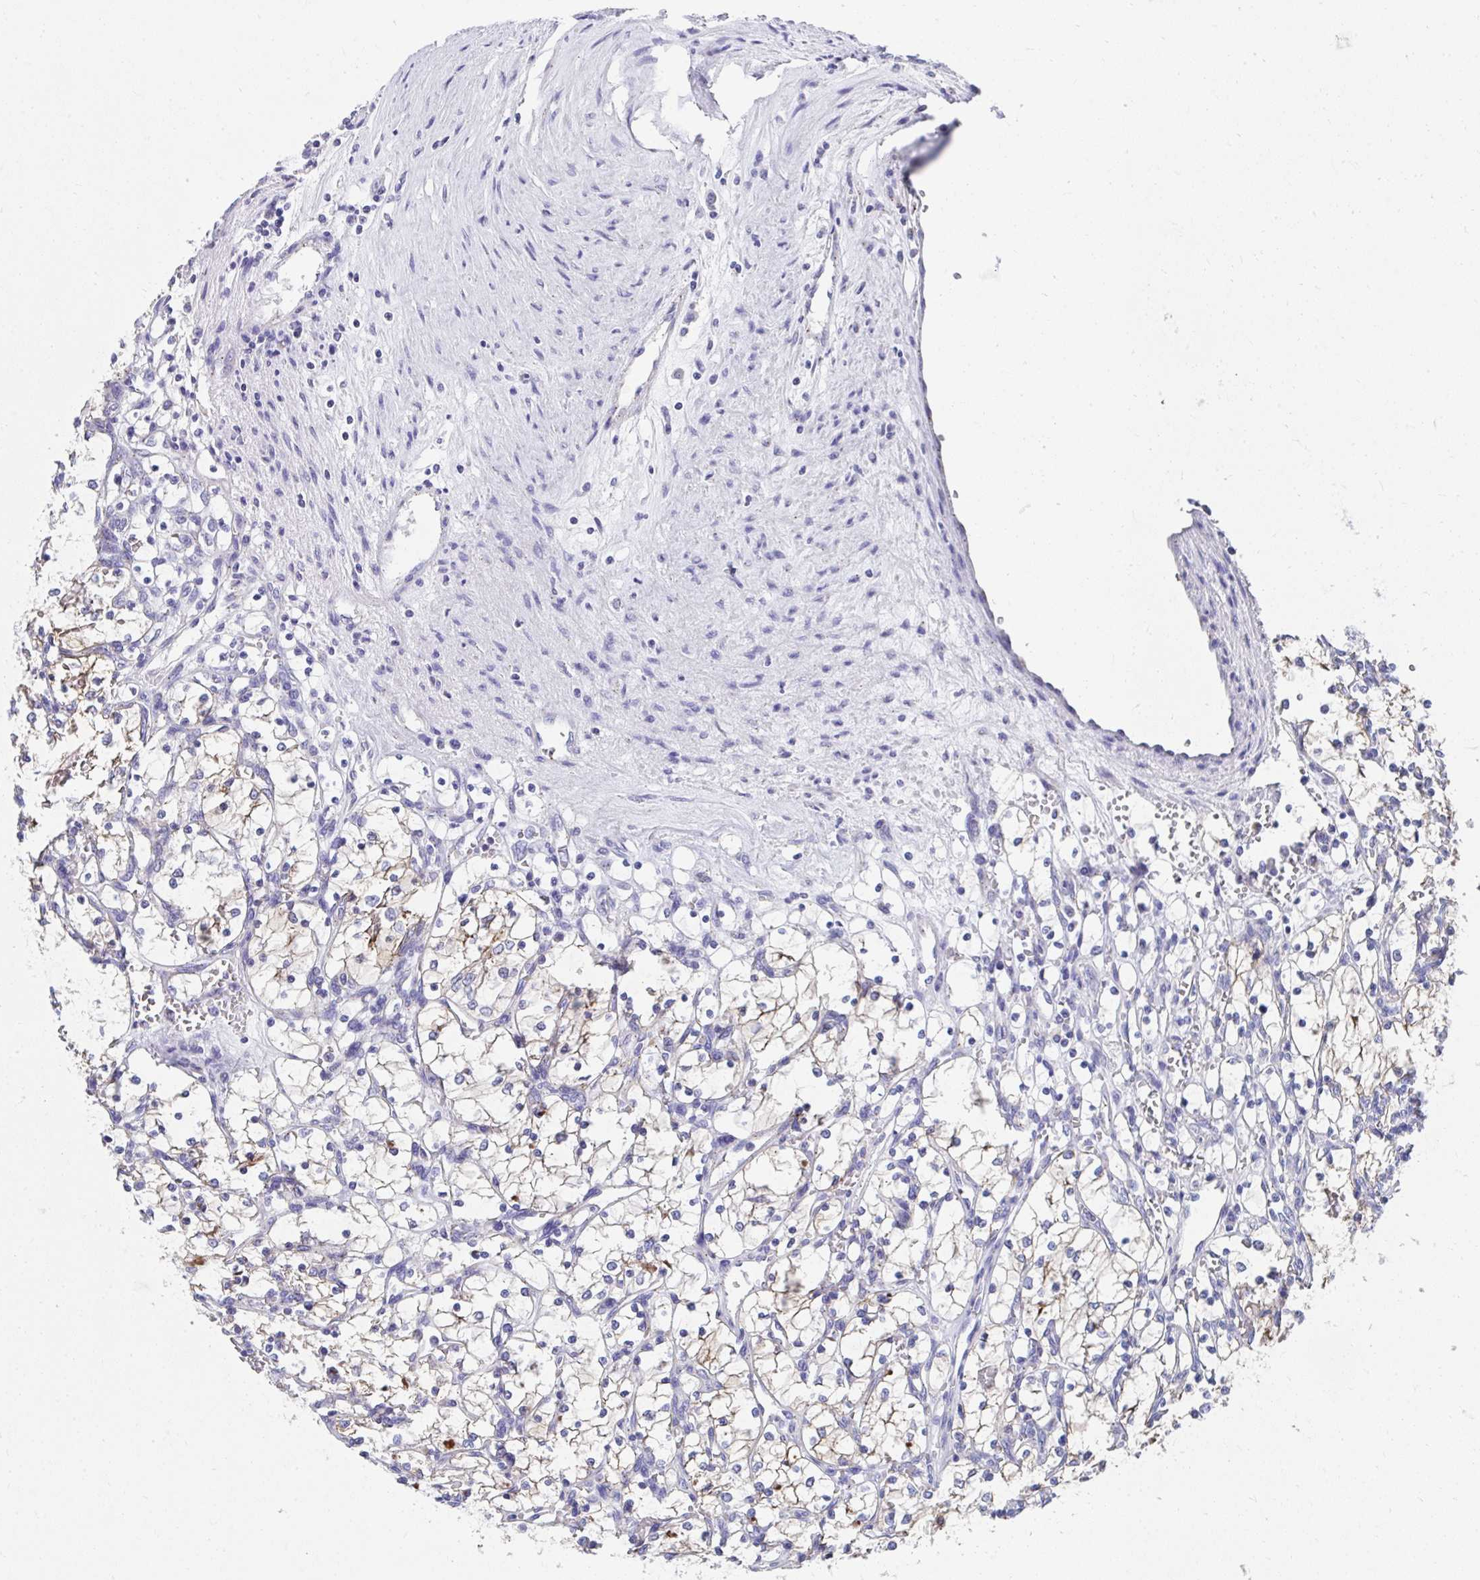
{"staining": {"intensity": "weak", "quantity": "25%-75%", "location": "cytoplasmic/membranous"}, "tissue": "renal cancer", "cell_type": "Tumor cells", "image_type": "cancer", "snomed": [{"axis": "morphology", "description": "Adenocarcinoma, NOS"}, {"axis": "topography", "description": "Kidney"}], "caption": "The immunohistochemical stain labels weak cytoplasmic/membranous expression in tumor cells of renal cancer tissue. The protein of interest is shown in brown color, while the nuclei are stained blue.", "gene": "TMPRSS2", "patient": {"sex": "female", "age": 69}}